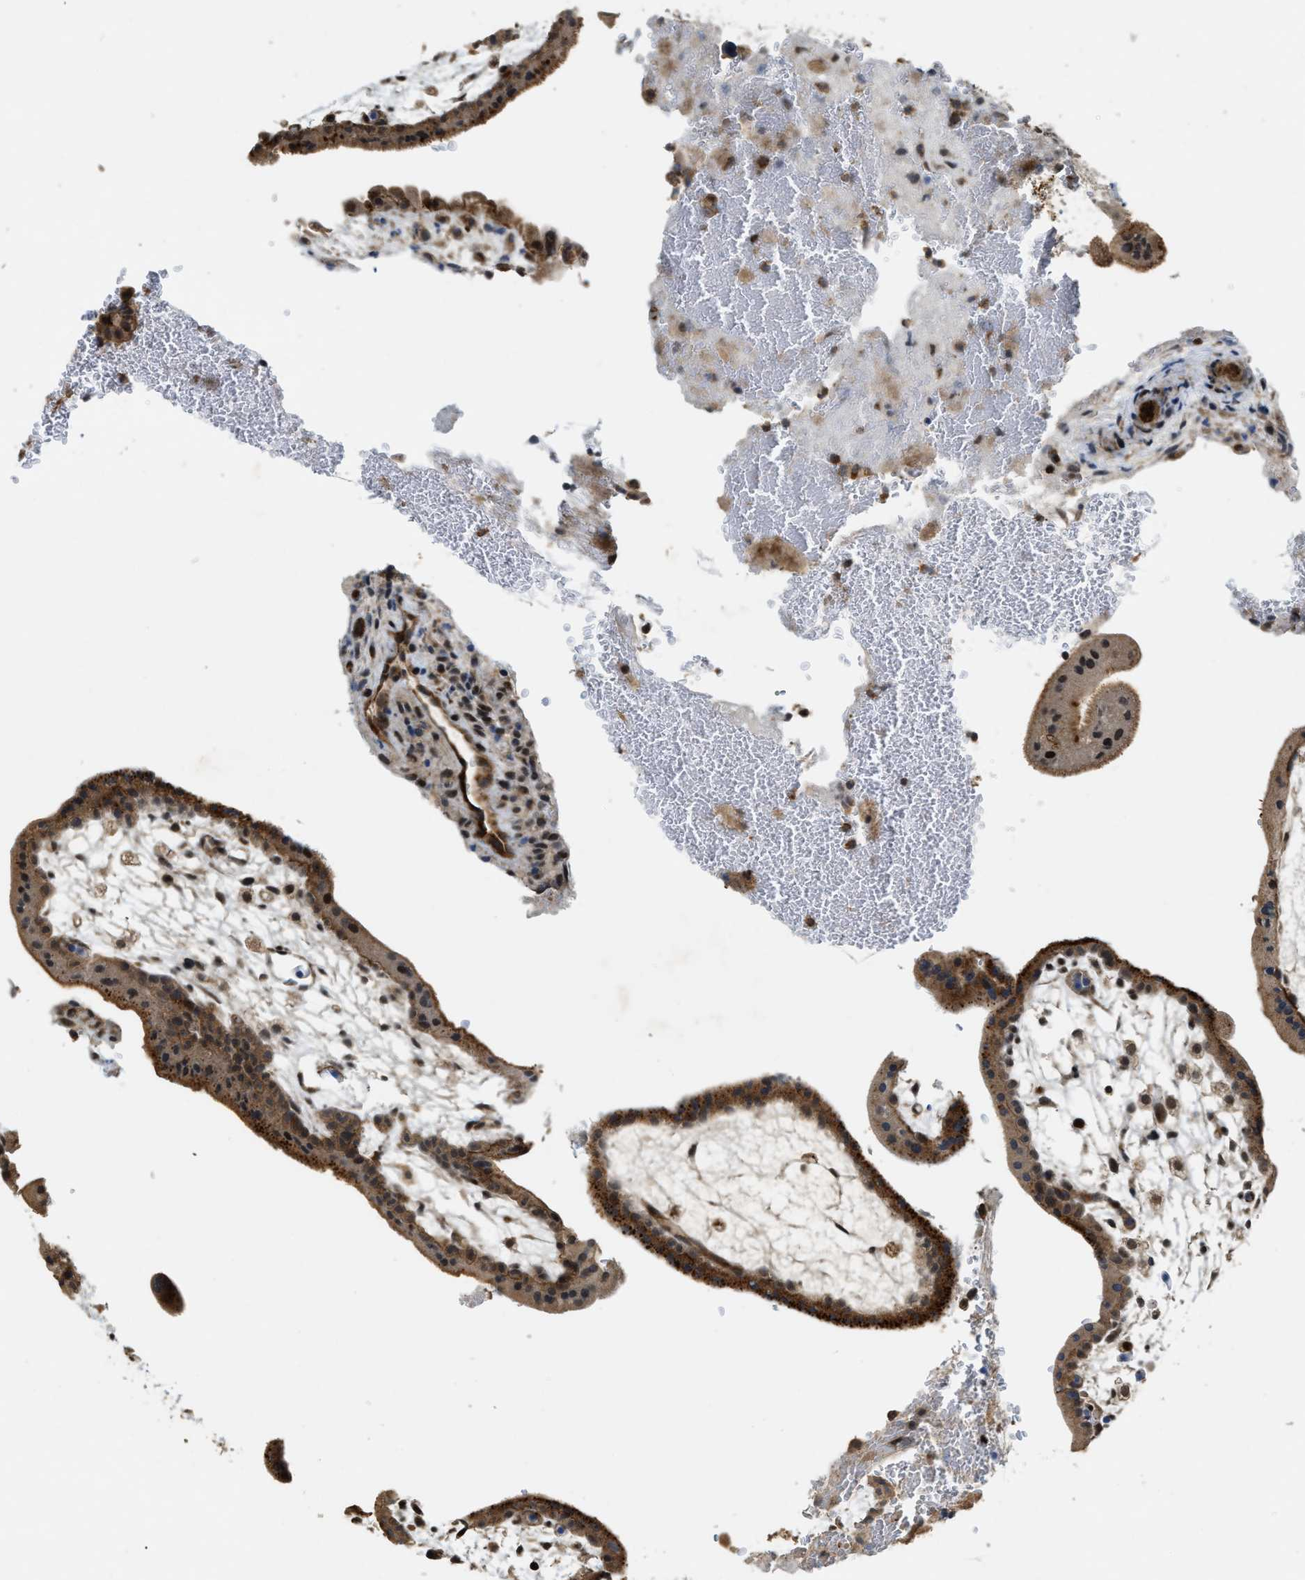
{"staining": {"intensity": "moderate", "quantity": ">75%", "location": "cytoplasmic/membranous,nuclear"}, "tissue": "placenta", "cell_type": "Decidual cells", "image_type": "normal", "snomed": [{"axis": "morphology", "description": "Normal tissue, NOS"}, {"axis": "topography", "description": "Placenta"}], "caption": "A brown stain labels moderate cytoplasmic/membranous,nuclear staining of a protein in decidual cells of benign human placenta.", "gene": "DPF2", "patient": {"sex": "female", "age": 35}}